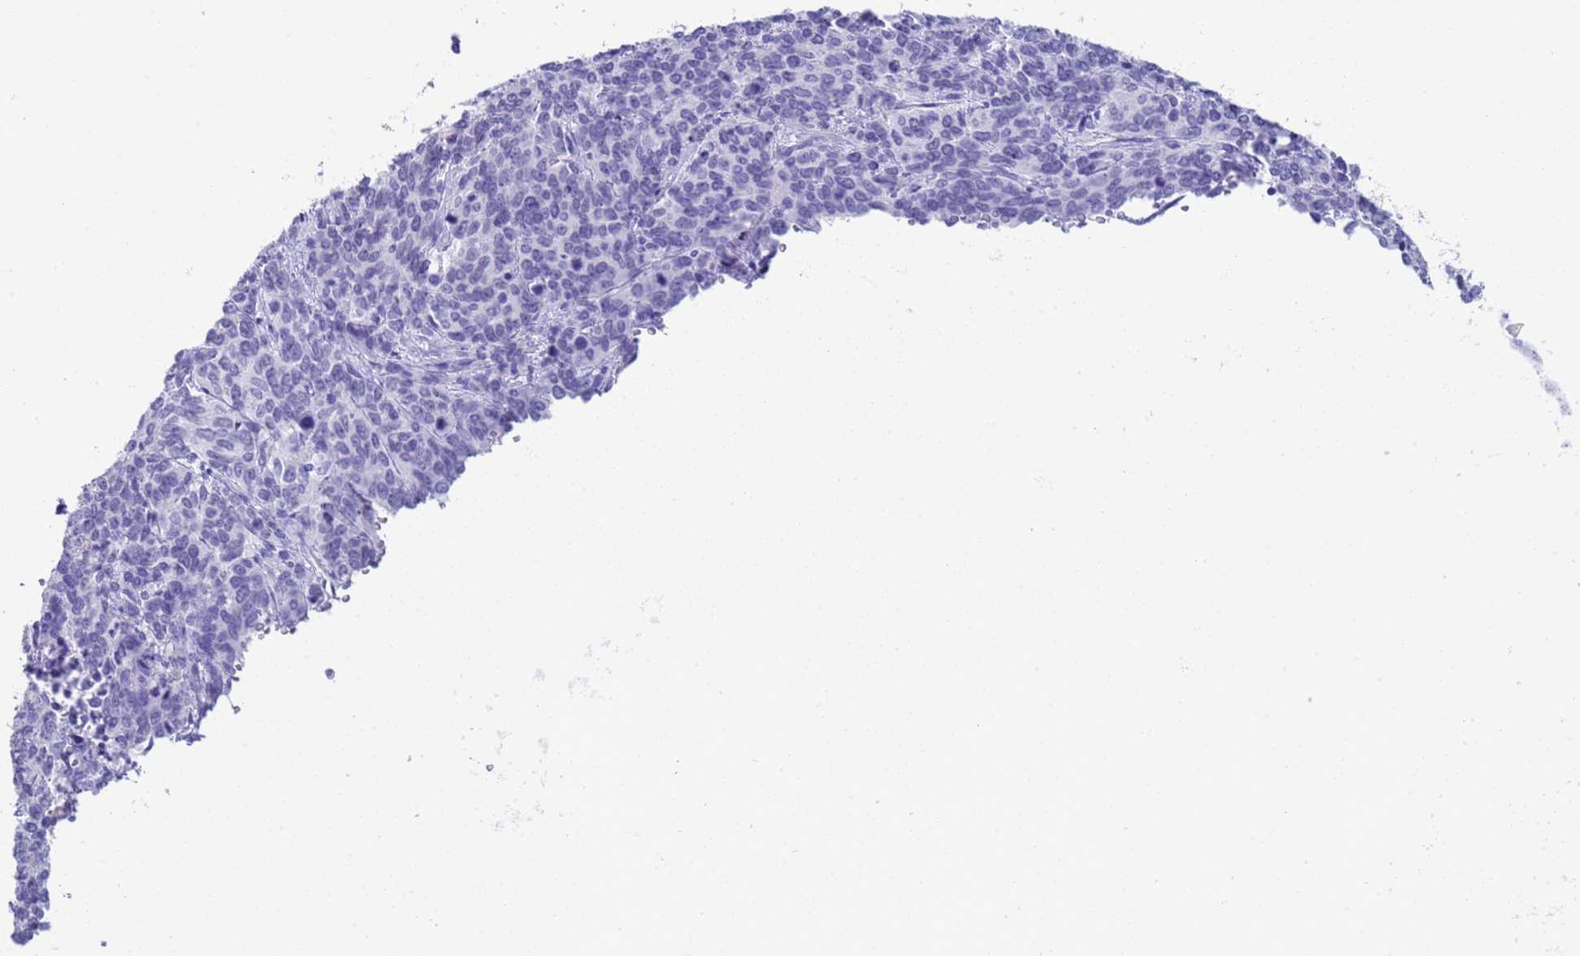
{"staining": {"intensity": "negative", "quantity": "none", "location": "none"}, "tissue": "cervical cancer", "cell_type": "Tumor cells", "image_type": "cancer", "snomed": [{"axis": "morphology", "description": "Squamous cell carcinoma, NOS"}, {"axis": "topography", "description": "Cervix"}], "caption": "Cervical cancer (squamous cell carcinoma) stained for a protein using immunohistochemistry (IHC) shows no positivity tumor cells.", "gene": "CKM", "patient": {"sex": "female", "age": 60}}